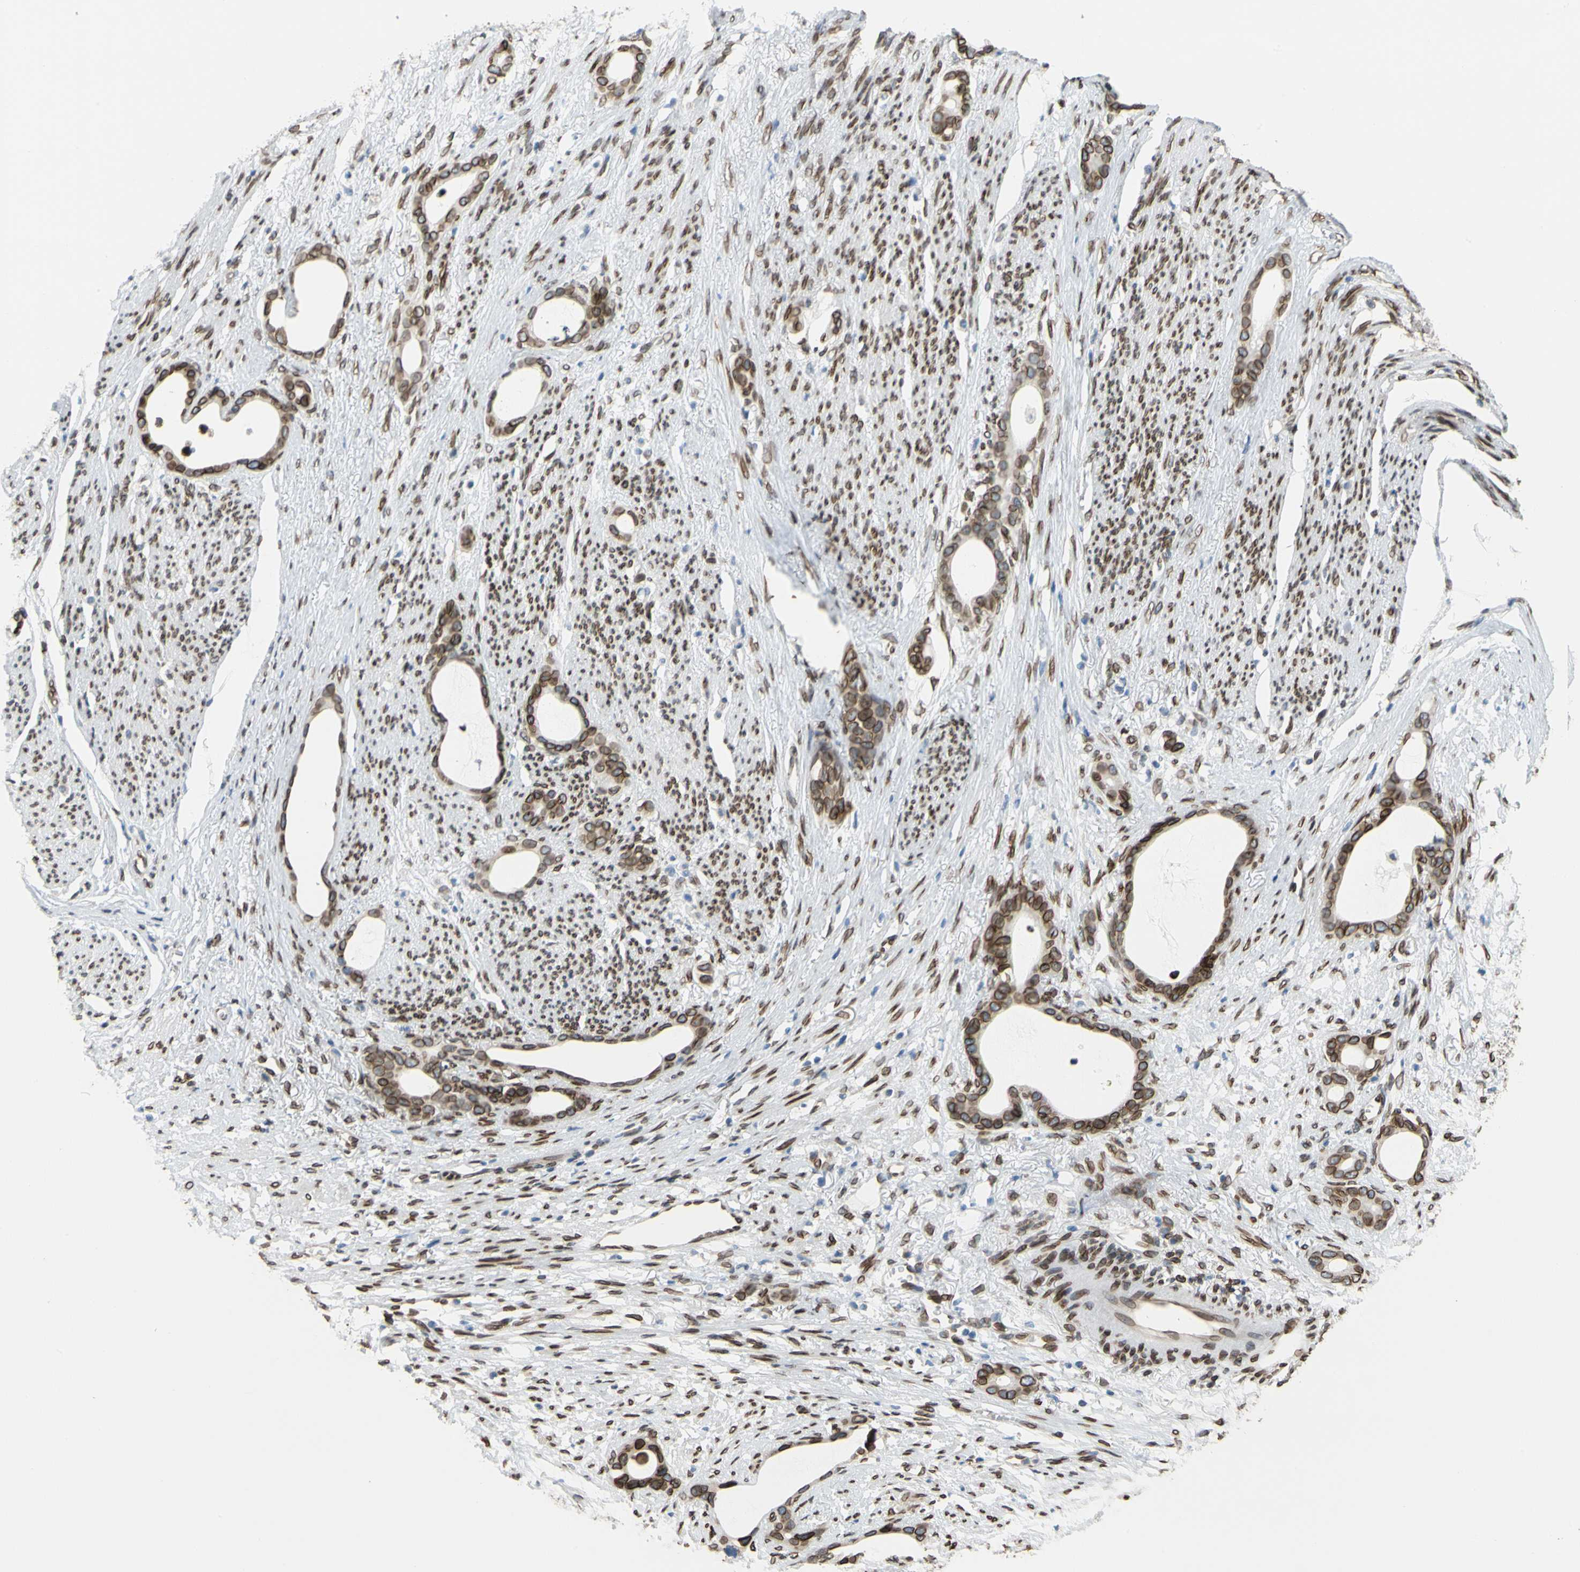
{"staining": {"intensity": "moderate", "quantity": ">75%", "location": "cytoplasmic/membranous,nuclear"}, "tissue": "stomach cancer", "cell_type": "Tumor cells", "image_type": "cancer", "snomed": [{"axis": "morphology", "description": "Adenocarcinoma, NOS"}, {"axis": "topography", "description": "Stomach"}], "caption": "An image of adenocarcinoma (stomach) stained for a protein reveals moderate cytoplasmic/membranous and nuclear brown staining in tumor cells.", "gene": "SUN1", "patient": {"sex": "female", "age": 75}}